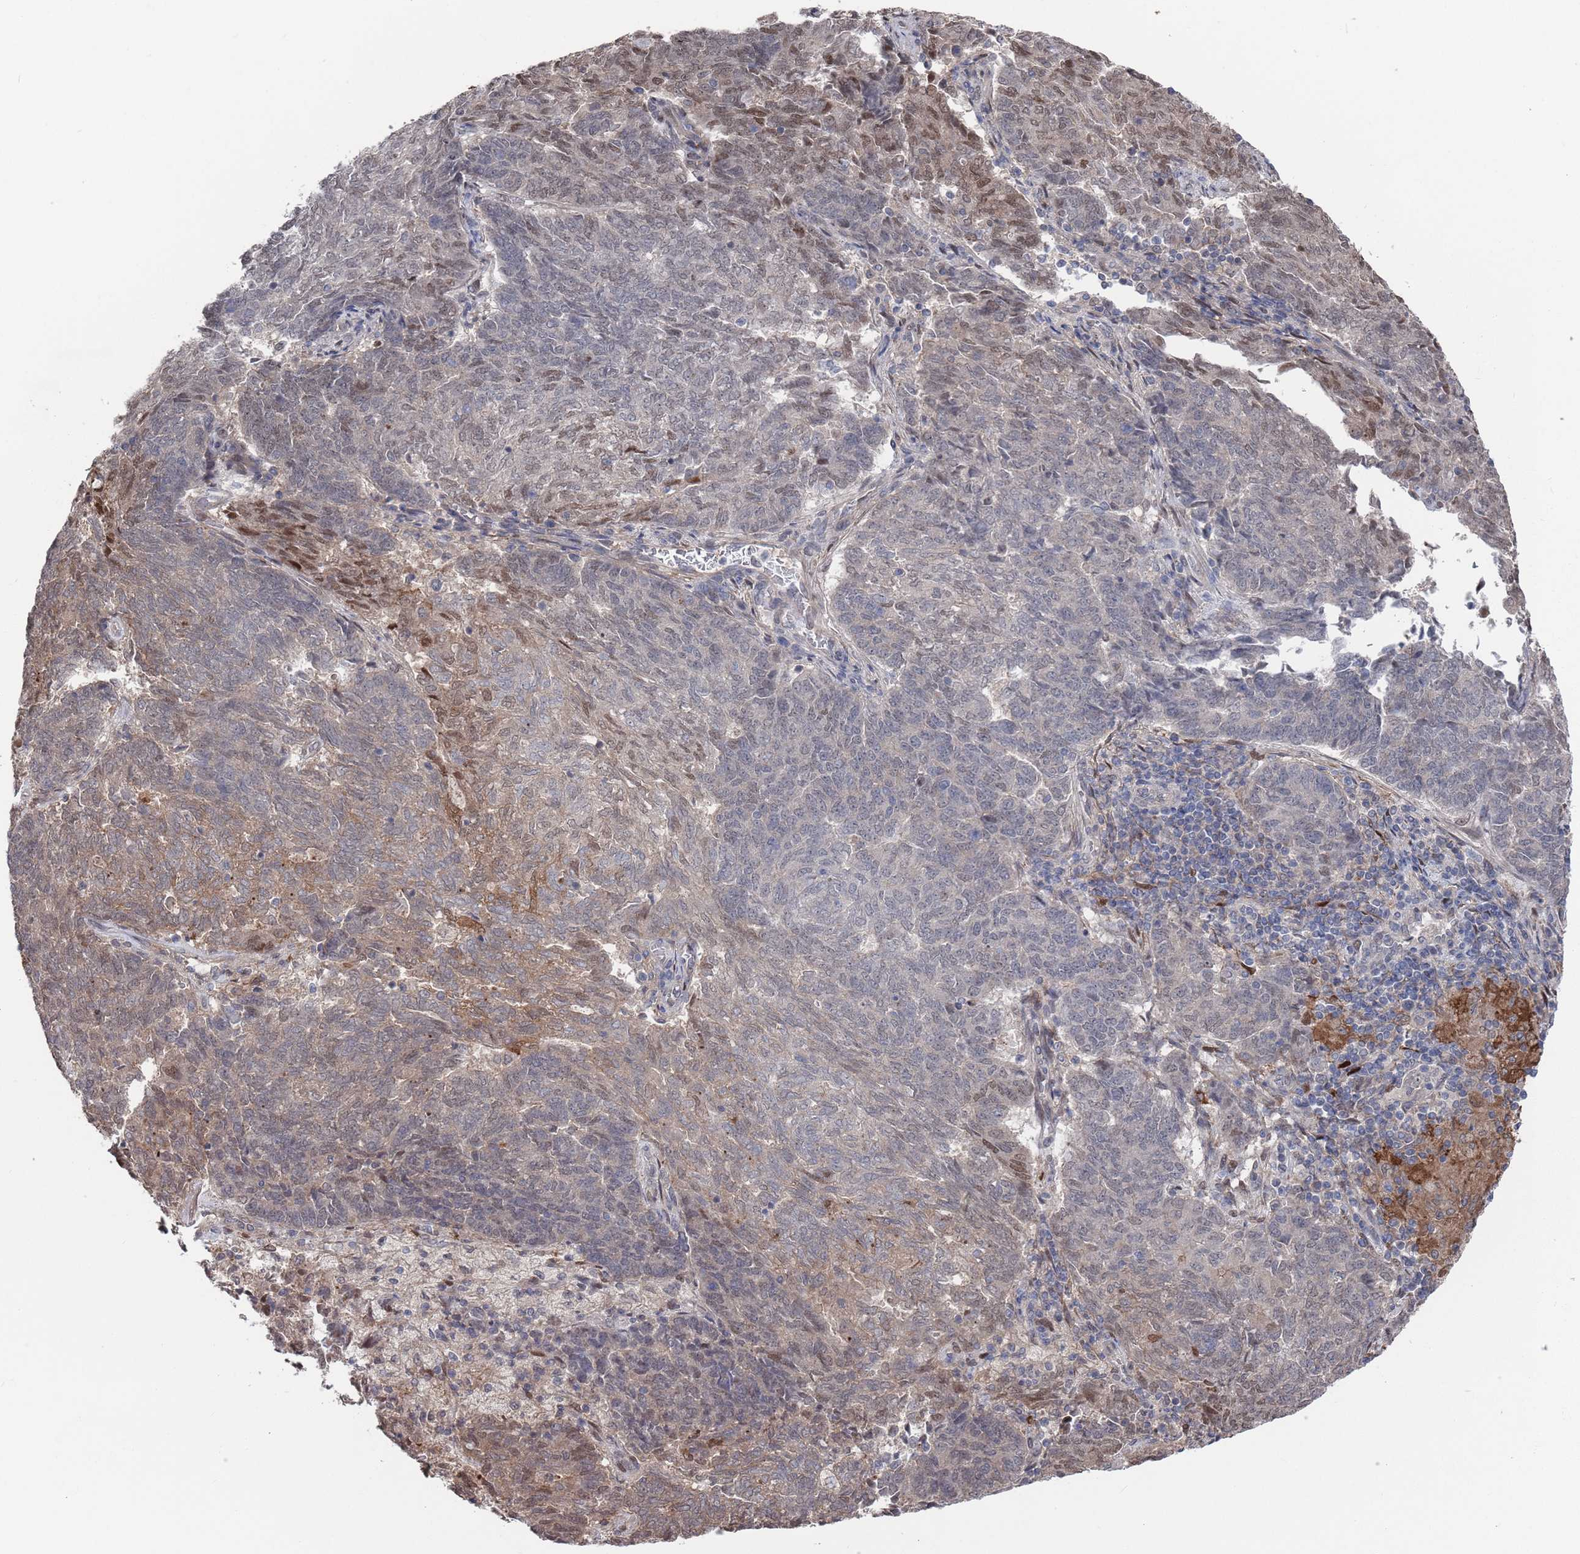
{"staining": {"intensity": "moderate", "quantity": "<25%", "location": "cytoplasmic/membranous,nuclear"}, "tissue": "endometrial cancer", "cell_type": "Tumor cells", "image_type": "cancer", "snomed": [{"axis": "morphology", "description": "Adenocarcinoma, NOS"}, {"axis": "topography", "description": "Endometrium"}], "caption": "Adenocarcinoma (endometrial) stained for a protein (brown) demonstrates moderate cytoplasmic/membranous and nuclear positive positivity in approximately <25% of tumor cells.", "gene": "DGKD", "patient": {"sex": "female", "age": 80}}